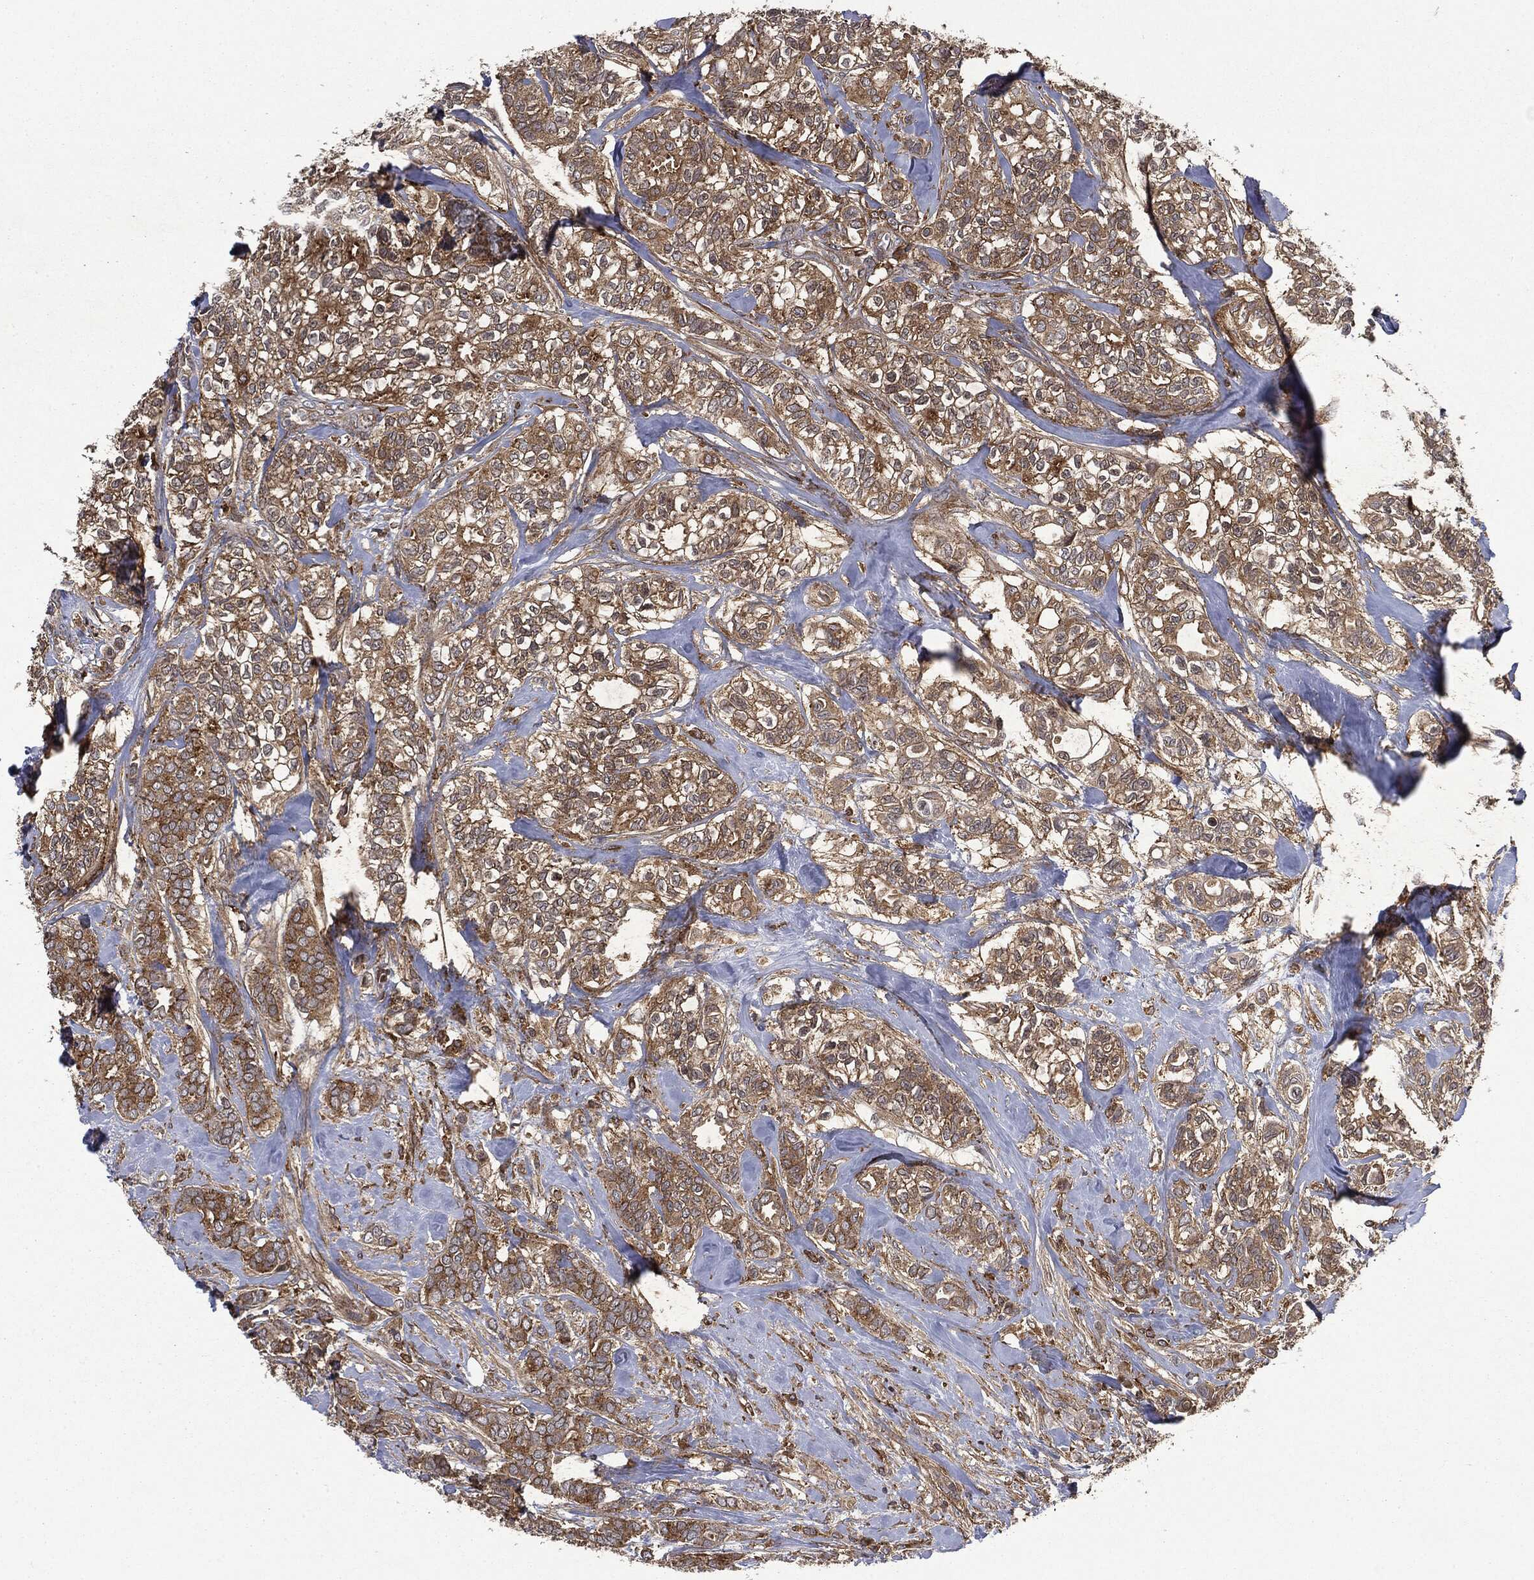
{"staining": {"intensity": "moderate", "quantity": ">75%", "location": "cytoplasmic/membranous"}, "tissue": "breast cancer", "cell_type": "Tumor cells", "image_type": "cancer", "snomed": [{"axis": "morphology", "description": "Duct carcinoma"}, {"axis": "topography", "description": "Breast"}], "caption": "This is a histology image of immunohistochemistry staining of invasive ductal carcinoma (breast), which shows moderate positivity in the cytoplasmic/membranous of tumor cells.", "gene": "SNX5", "patient": {"sex": "female", "age": 71}}